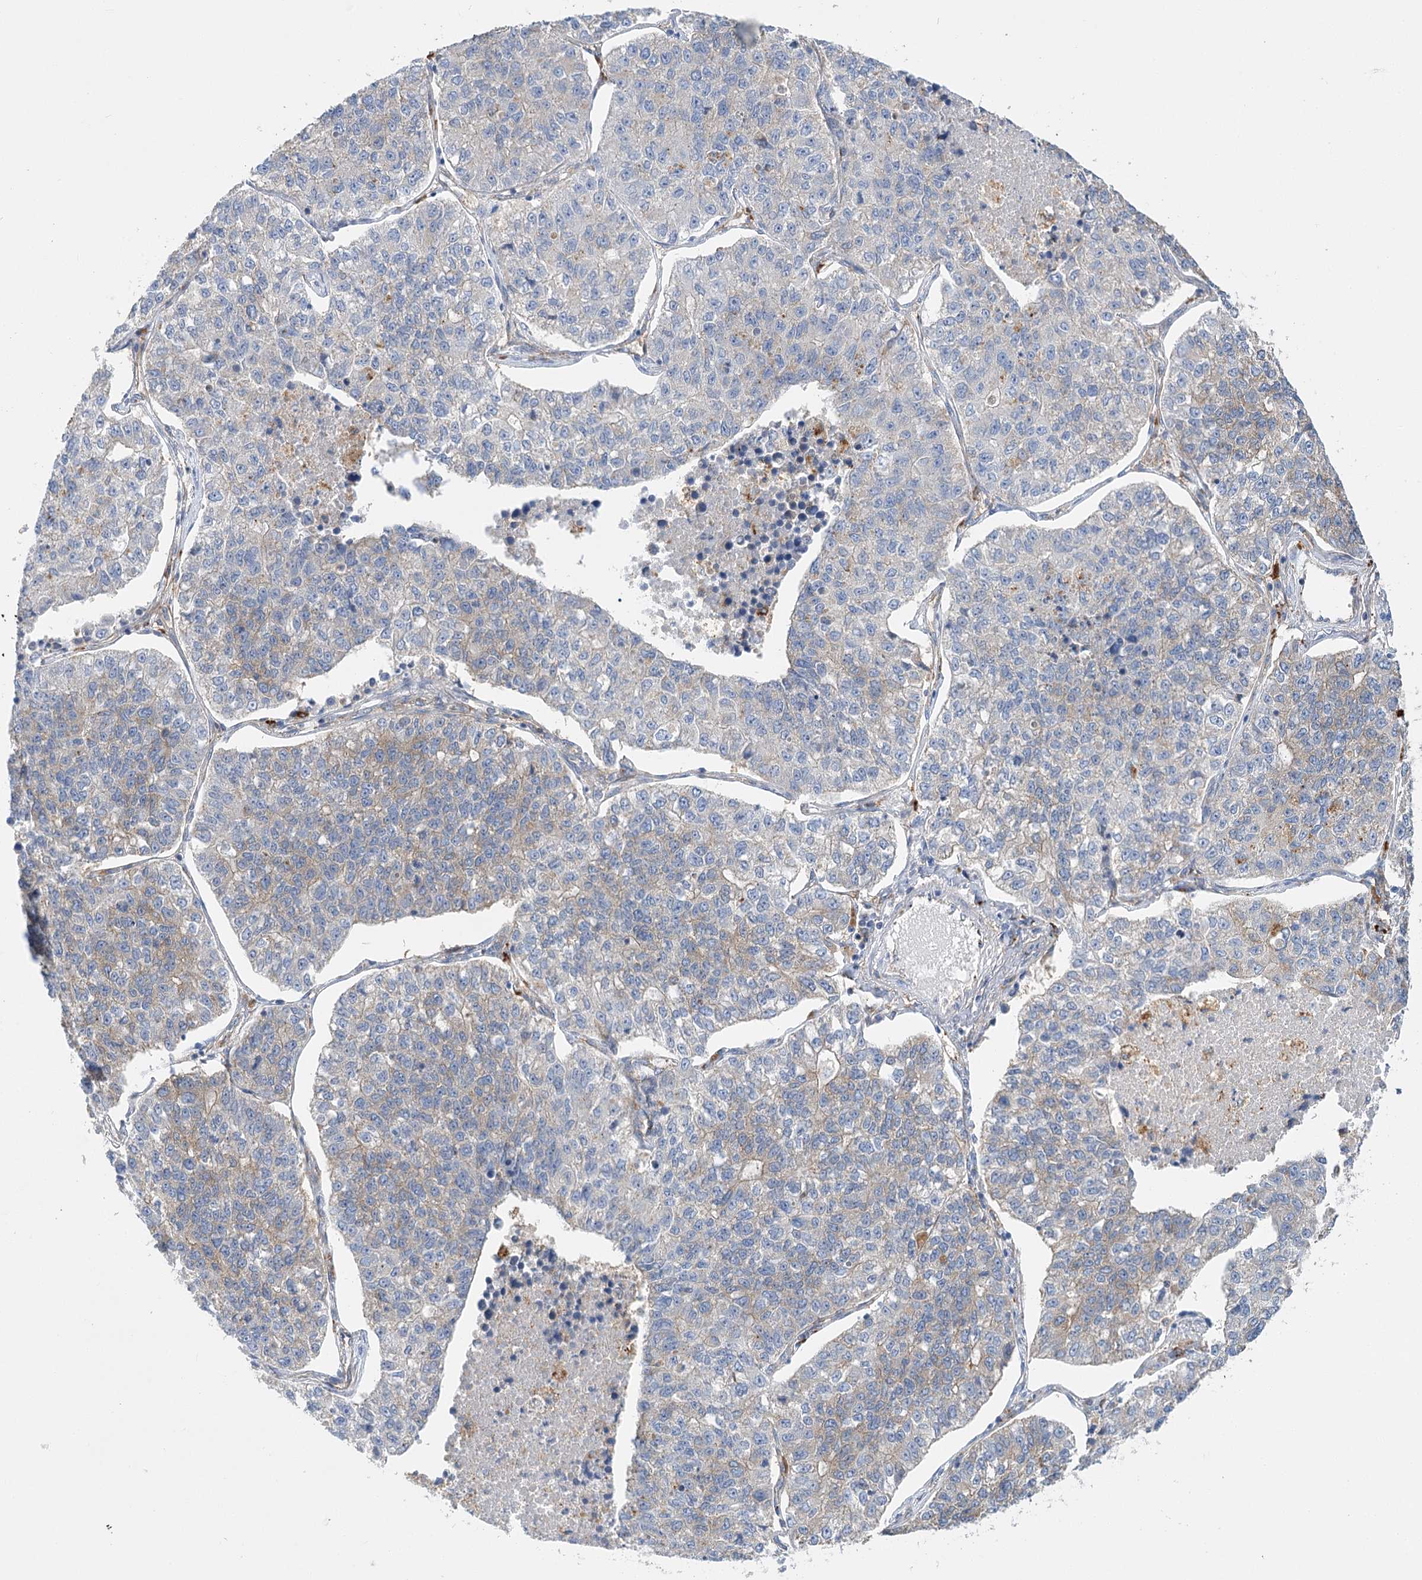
{"staining": {"intensity": "negative", "quantity": "none", "location": "none"}, "tissue": "lung cancer", "cell_type": "Tumor cells", "image_type": "cancer", "snomed": [{"axis": "morphology", "description": "Adenocarcinoma, NOS"}, {"axis": "topography", "description": "Lung"}], "caption": "Immunohistochemistry (IHC) histopathology image of neoplastic tissue: lung cancer (adenocarcinoma) stained with DAB demonstrates no significant protein staining in tumor cells. The staining is performed using DAB (3,3'-diaminobenzidine) brown chromogen with nuclei counter-stained in using hematoxylin.", "gene": "GUSB", "patient": {"sex": "male", "age": 49}}